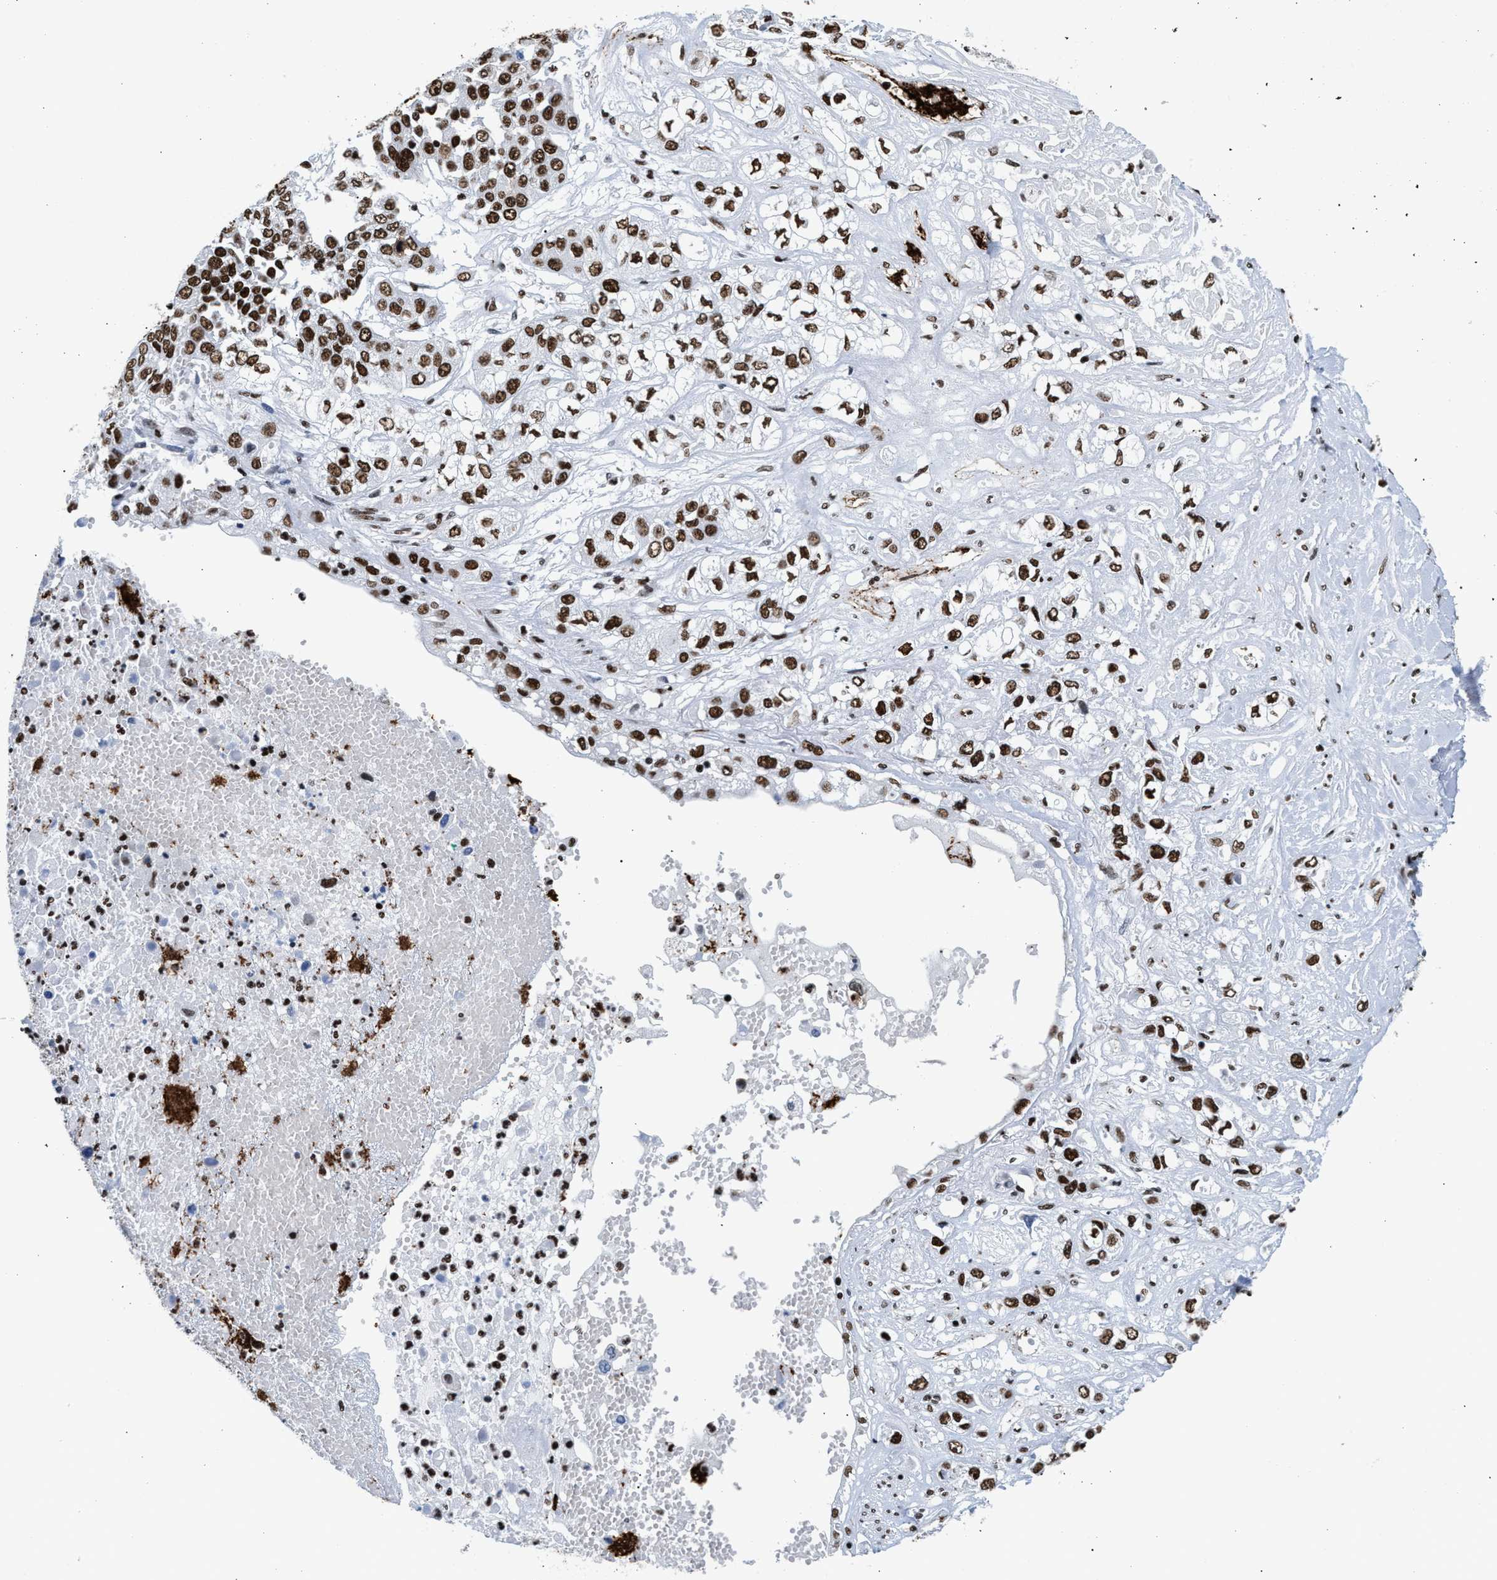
{"staining": {"intensity": "strong", "quantity": ">75%", "location": "nuclear"}, "tissue": "lung cancer", "cell_type": "Tumor cells", "image_type": "cancer", "snomed": [{"axis": "morphology", "description": "Squamous cell carcinoma, NOS"}, {"axis": "topography", "description": "Lung"}], "caption": "Tumor cells display strong nuclear expression in about >75% of cells in lung cancer (squamous cell carcinoma).", "gene": "RAD21", "patient": {"sex": "male", "age": 71}}